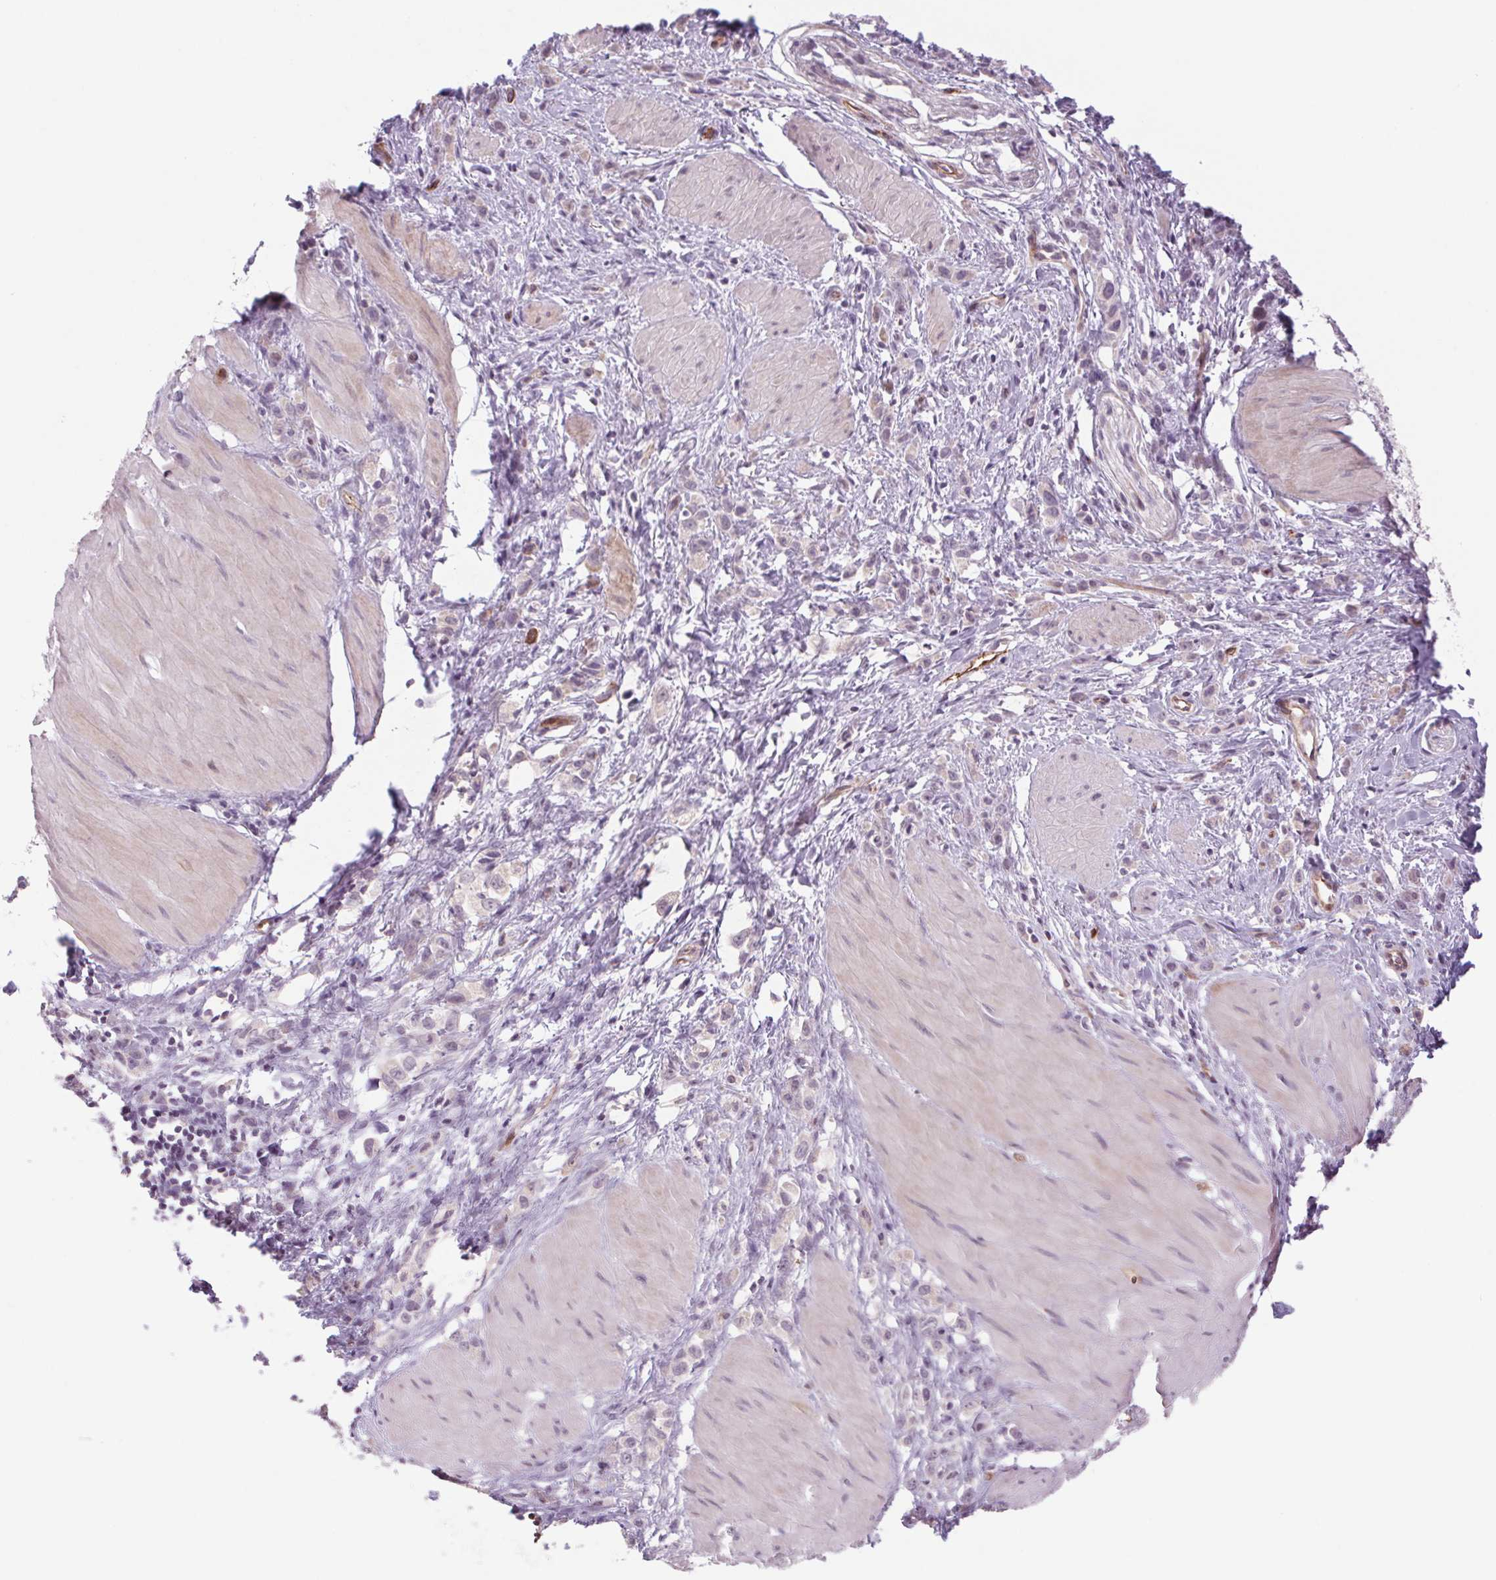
{"staining": {"intensity": "negative", "quantity": "none", "location": "none"}, "tissue": "stomach cancer", "cell_type": "Tumor cells", "image_type": "cancer", "snomed": [{"axis": "morphology", "description": "Adenocarcinoma, NOS"}, {"axis": "topography", "description": "Stomach"}], "caption": "The IHC photomicrograph has no significant staining in tumor cells of stomach cancer tissue. The staining is performed using DAB (3,3'-diaminobenzidine) brown chromogen with nuclei counter-stained in using hematoxylin.", "gene": "MS4A13", "patient": {"sex": "male", "age": 47}}